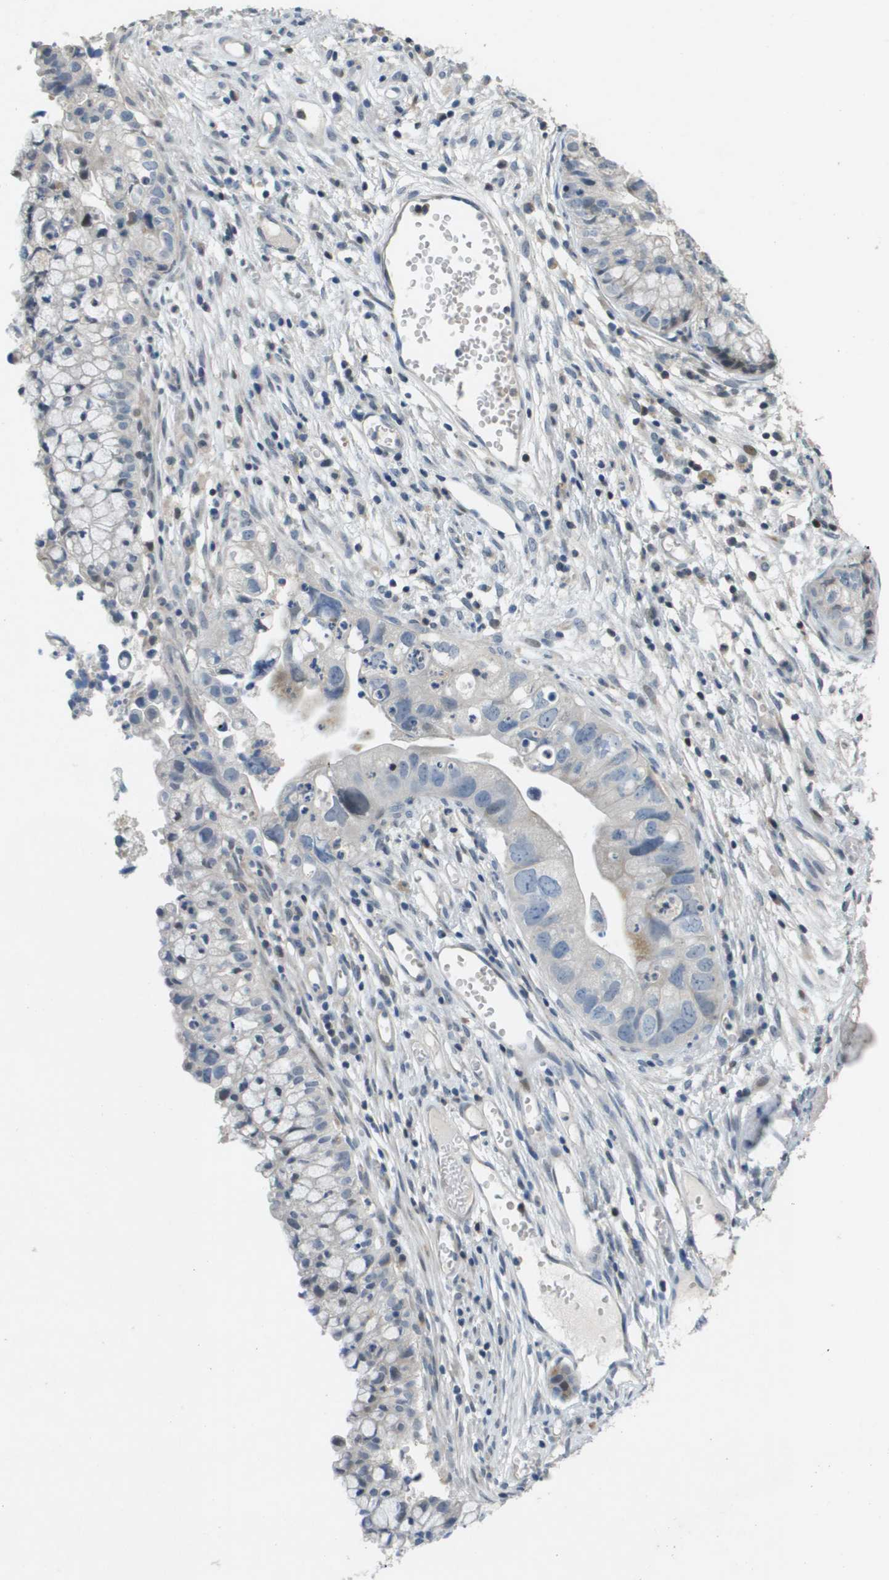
{"staining": {"intensity": "weak", "quantity": "<25%", "location": "cytoplasmic/membranous"}, "tissue": "cervical cancer", "cell_type": "Tumor cells", "image_type": "cancer", "snomed": [{"axis": "morphology", "description": "Adenocarcinoma, NOS"}, {"axis": "topography", "description": "Cervix"}], "caption": "An IHC photomicrograph of cervical cancer (adenocarcinoma) is shown. There is no staining in tumor cells of cervical cancer (adenocarcinoma).", "gene": "SCN4B", "patient": {"sex": "female", "age": 44}}